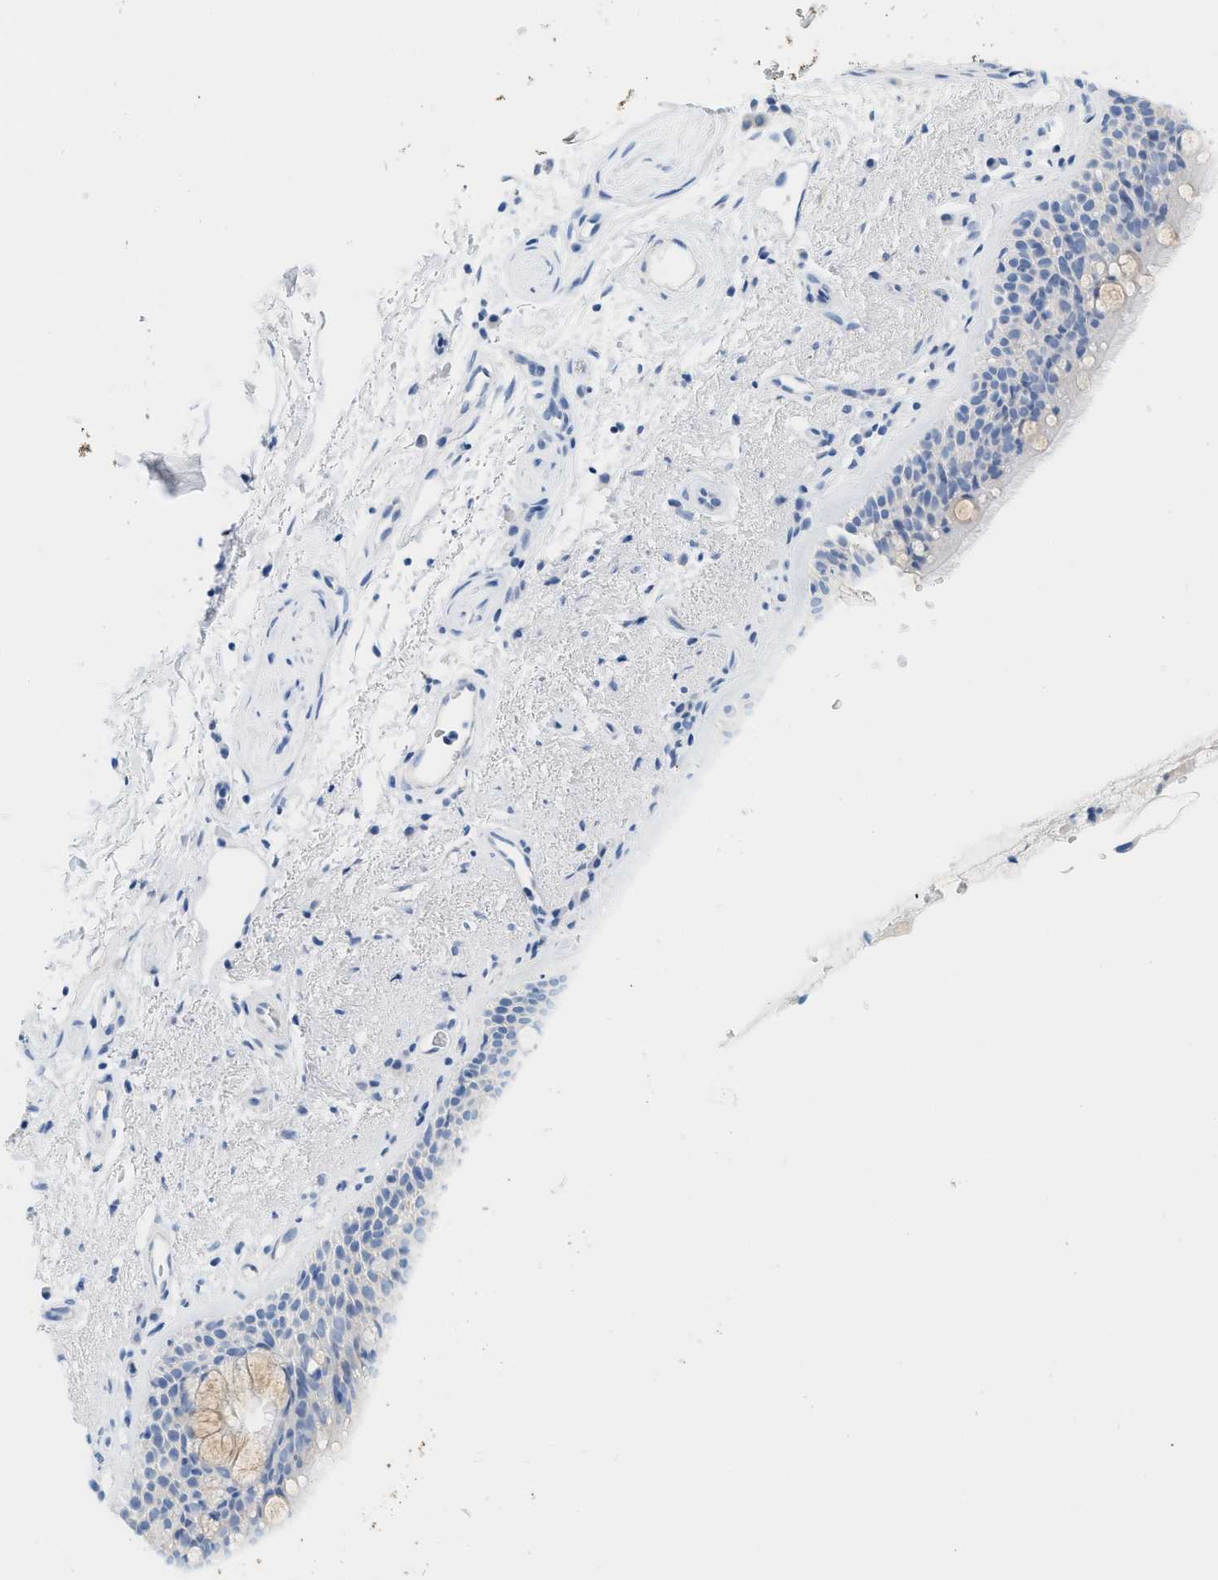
{"staining": {"intensity": "negative", "quantity": "none", "location": "none"}, "tissue": "bronchus", "cell_type": "Respiratory epithelial cells", "image_type": "normal", "snomed": [{"axis": "morphology", "description": "Normal tissue, NOS"}, {"axis": "topography", "description": "Bronchus"}], "caption": "Immunohistochemical staining of unremarkable bronchus demonstrates no significant staining in respiratory epithelial cells.", "gene": "PAPPA", "patient": {"sex": "female", "age": 54}}